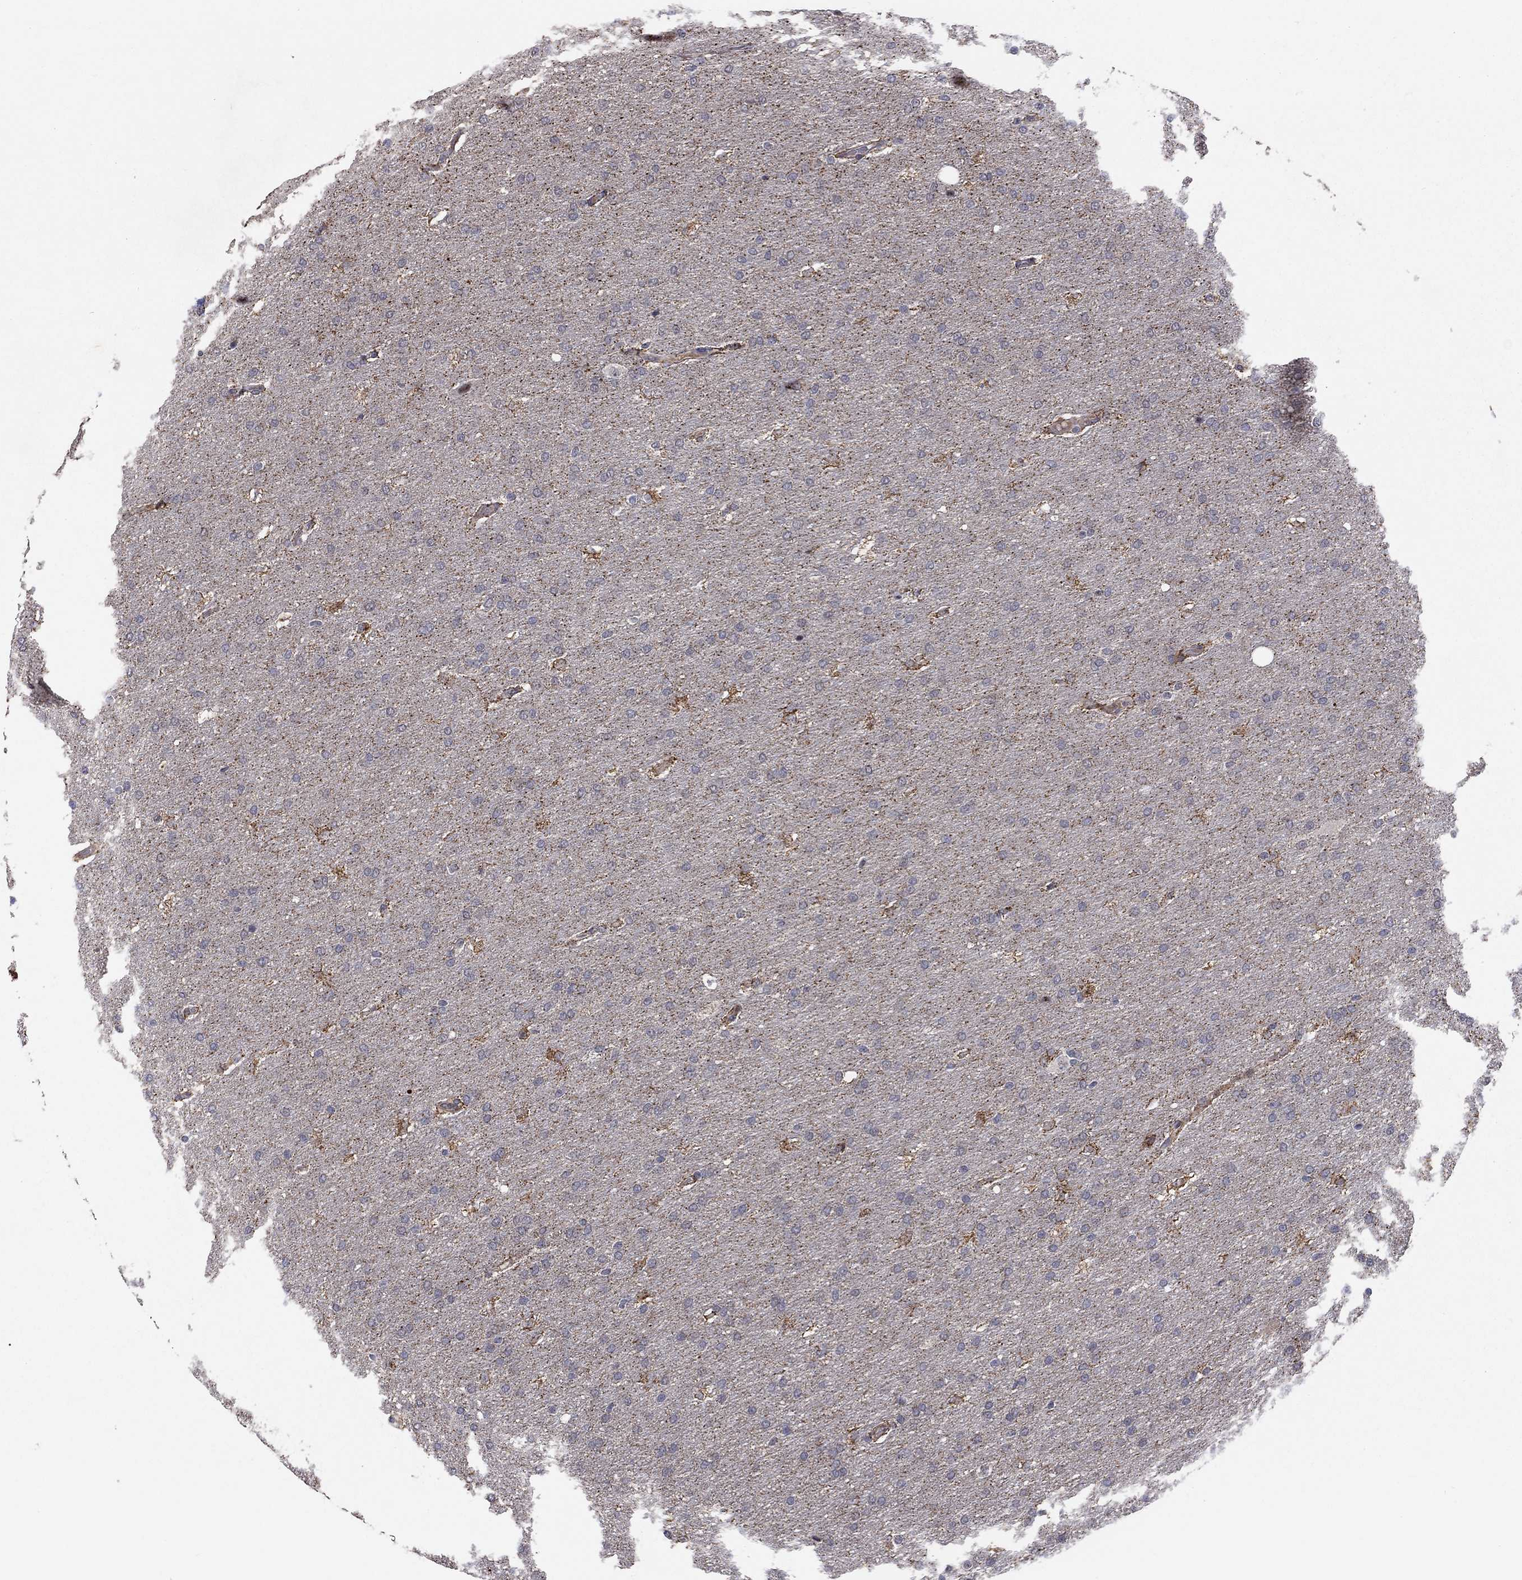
{"staining": {"intensity": "negative", "quantity": "none", "location": "none"}, "tissue": "glioma", "cell_type": "Tumor cells", "image_type": "cancer", "snomed": [{"axis": "morphology", "description": "Glioma, malignant, Low grade"}, {"axis": "topography", "description": "Brain"}], "caption": "Immunohistochemical staining of glioma exhibits no significant positivity in tumor cells. Brightfield microscopy of immunohistochemistry stained with DAB (3,3'-diaminobenzidine) (brown) and hematoxylin (blue), captured at high magnification.", "gene": "ZNF395", "patient": {"sex": "female", "age": 37}}